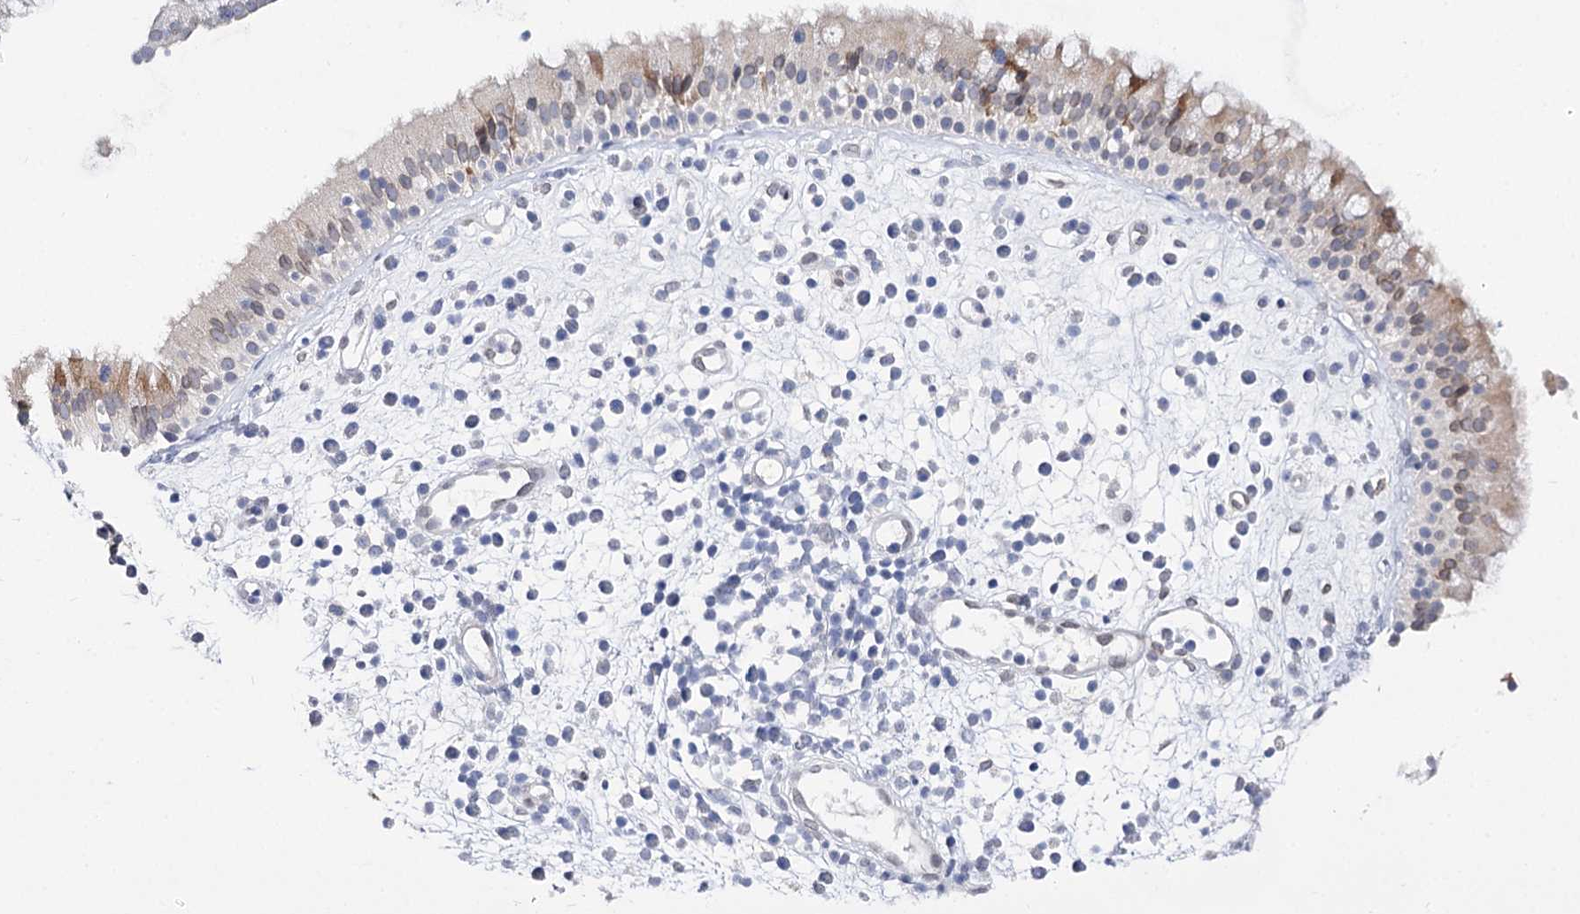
{"staining": {"intensity": "moderate", "quantity": "25%-75%", "location": "cytoplasmic/membranous"}, "tissue": "nasopharynx", "cell_type": "Respiratory epithelial cells", "image_type": "normal", "snomed": [{"axis": "morphology", "description": "Normal tissue, NOS"}, {"axis": "morphology", "description": "Inflammation, NOS"}, {"axis": "topography", "description": "Nasopharynx"}], "caption": "Protein staining by immunohistochemistry reveals moderate cytoplasmic/membranous expression in approximately 25%-75% of respiratory epithelial cells in normal nasopharynx. Nuclei are stained in blue.", "gene": "TMEM201", "patient": {"sex": "male", "age": 29}}